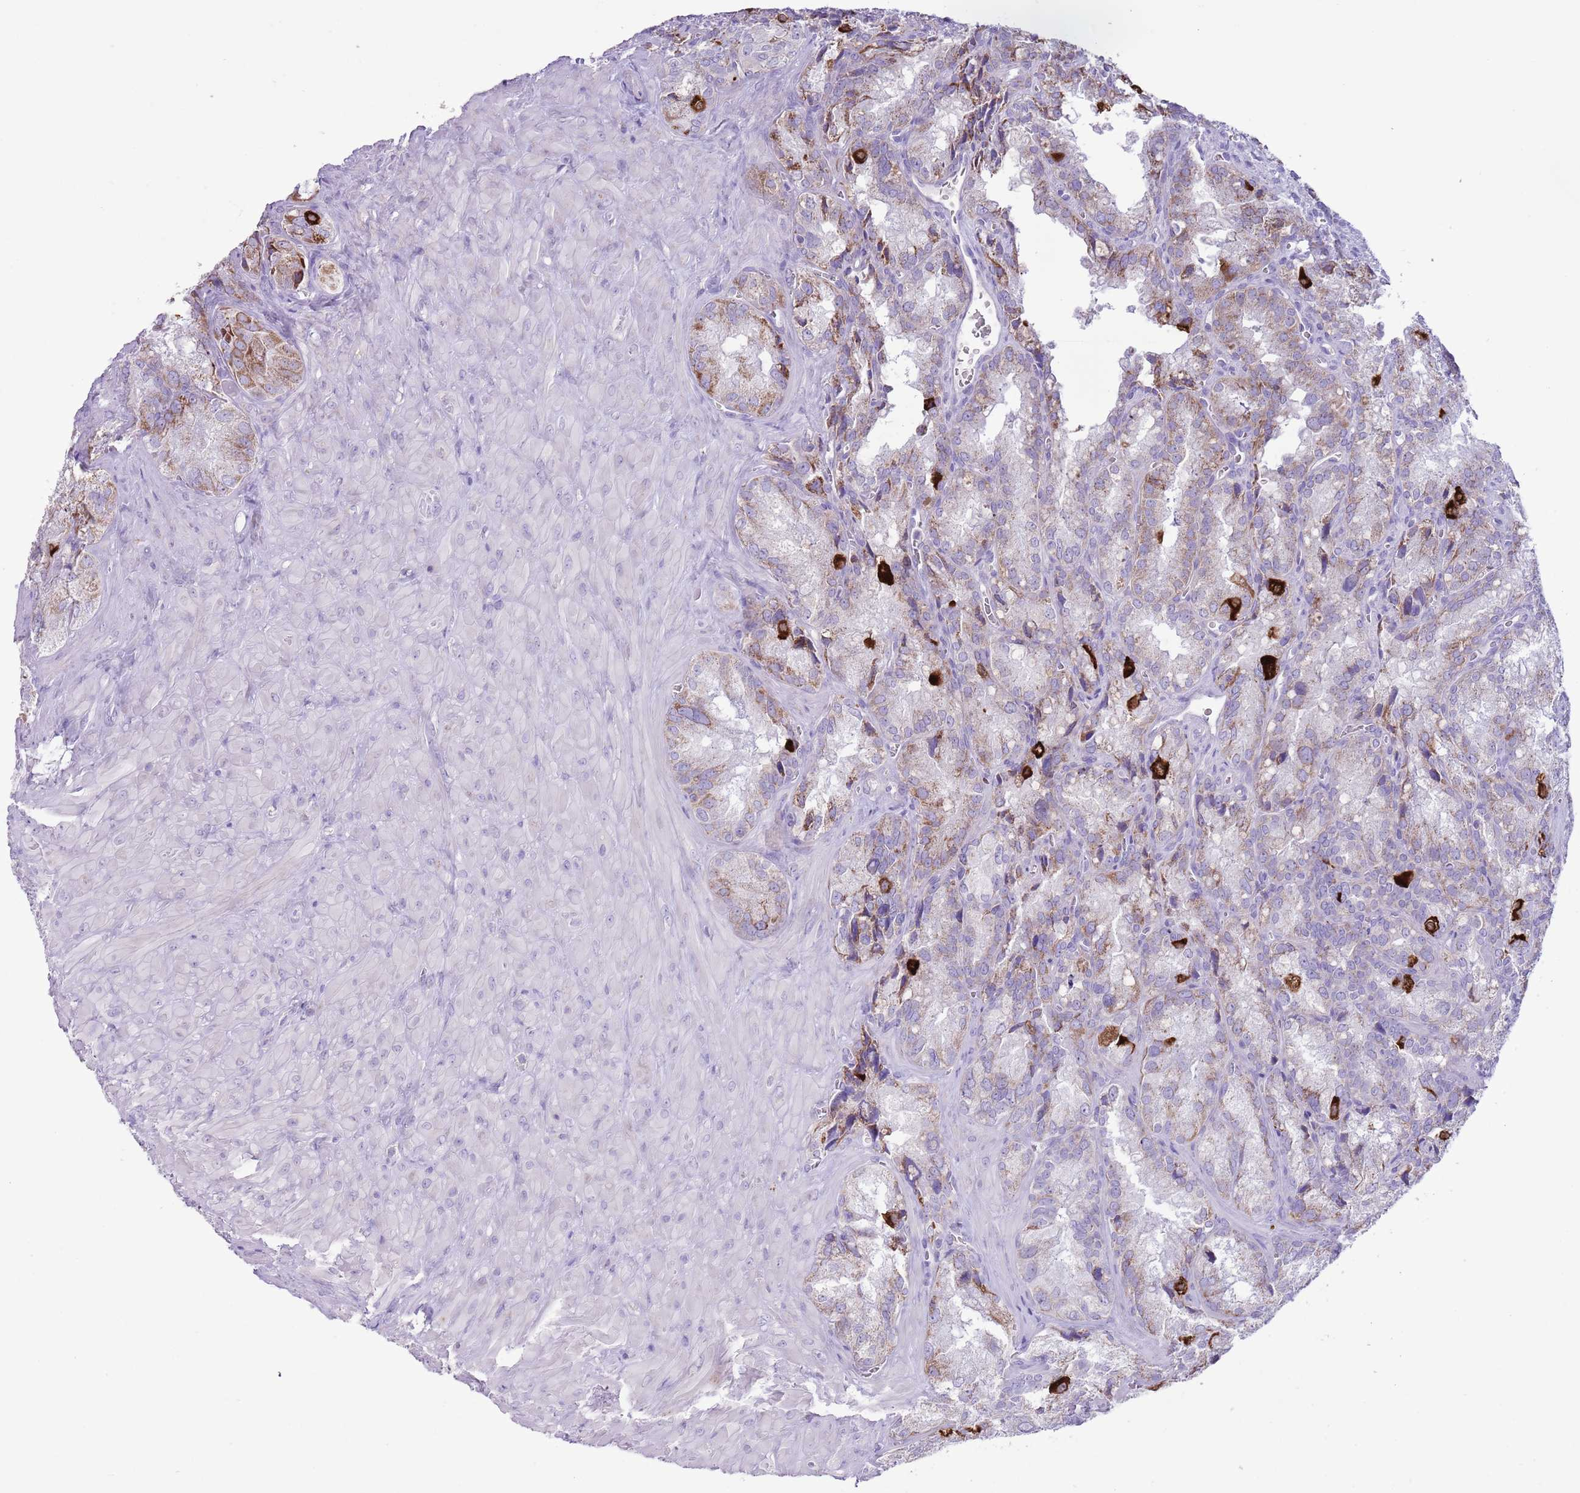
{"staining": {"intensity": "strong", "quantity": "<25%", "location": "cytoplasmic/membranous"}, "tissue": "seminal vesicle", "cell_type": "Glandular cells", "image_type": "normal", "snomed": [{"axis": "morphology", "description": "Normal tissue, NOS"}, {"axis": "topography", "description": "Seminal veicle"}], "caption": "The immunohistochemical stain labels strong cytoplasmic/membranous positivity in glandular cells of unremarkable seminal vesicle.", "gene": "ATP6V1B1", "patient": {"sex": "male", "age": 62}}